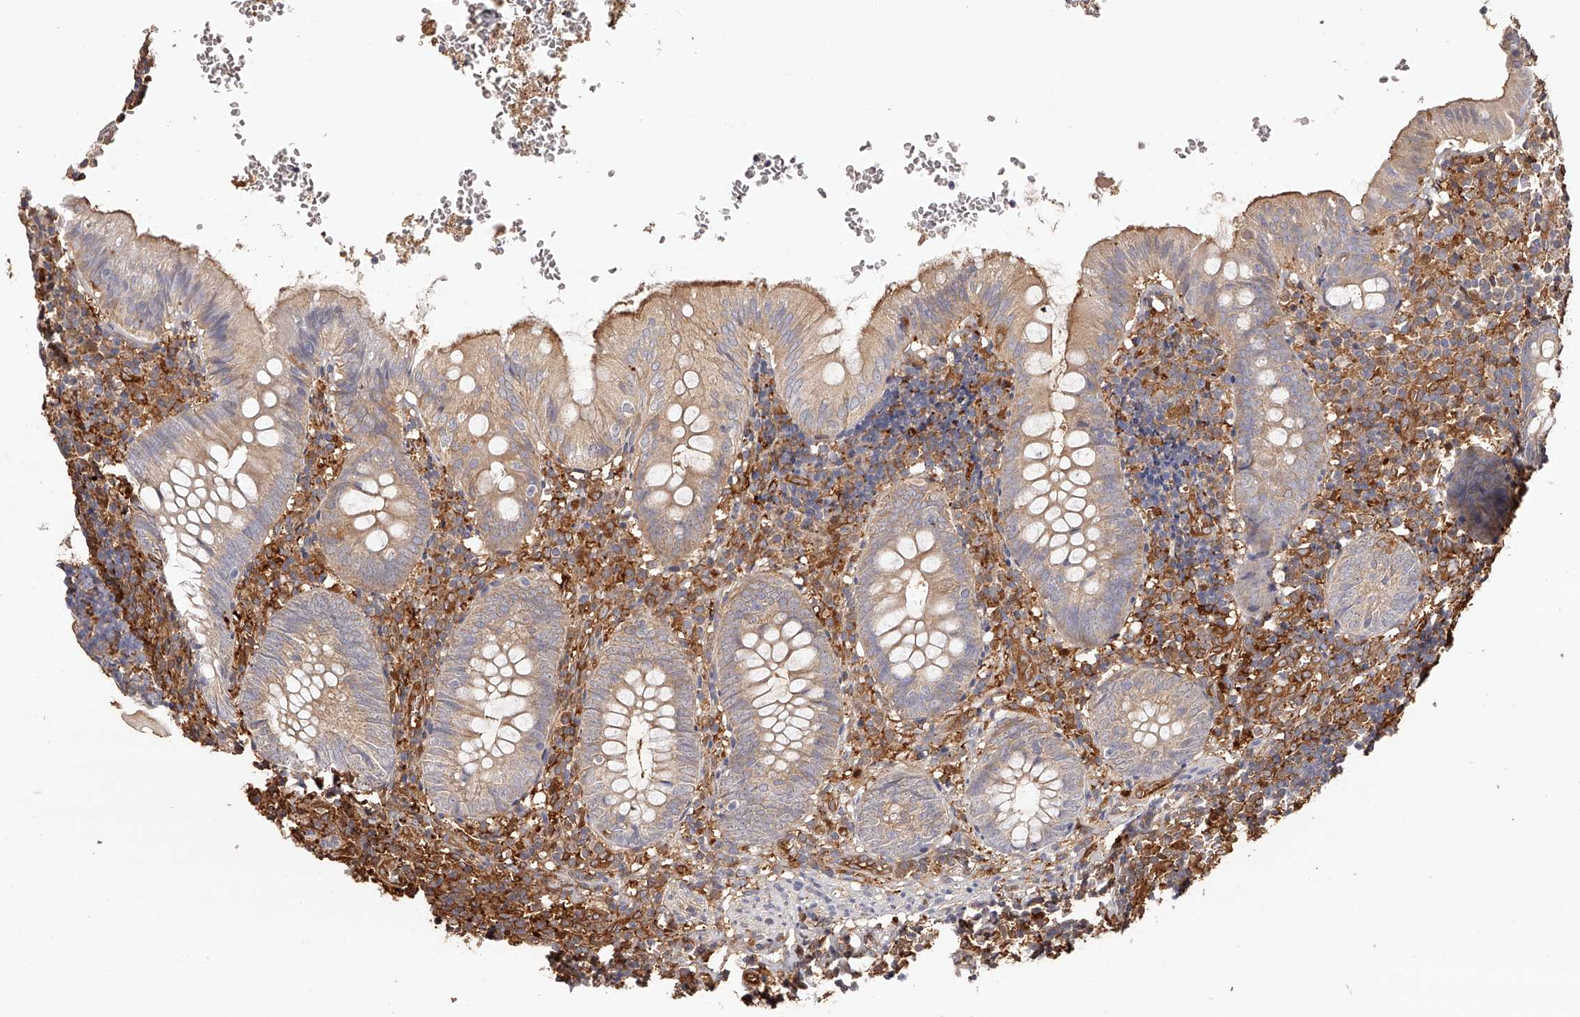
{"staining": {"intensity": "moderate", "quantity": ">75%", "location": "cytoplasmic/membranous"}, "tissue": "appendix", "cell_type": "Glandular cells", "image_type": "normal", "snomed": [{"axis": "morphology", "description": "Normal tissue, NOS"}, {"axis": "topography", "description": "Appendix"}], "caption": "Immunohistochemical staining of normal appendix demonstrates >75% levels of moderate cytoplasmic/membranous protein positivity in approximately >75% of glandular cells.", "gene": "LAP3", "patient": {"sex": "male", "age": 8}}